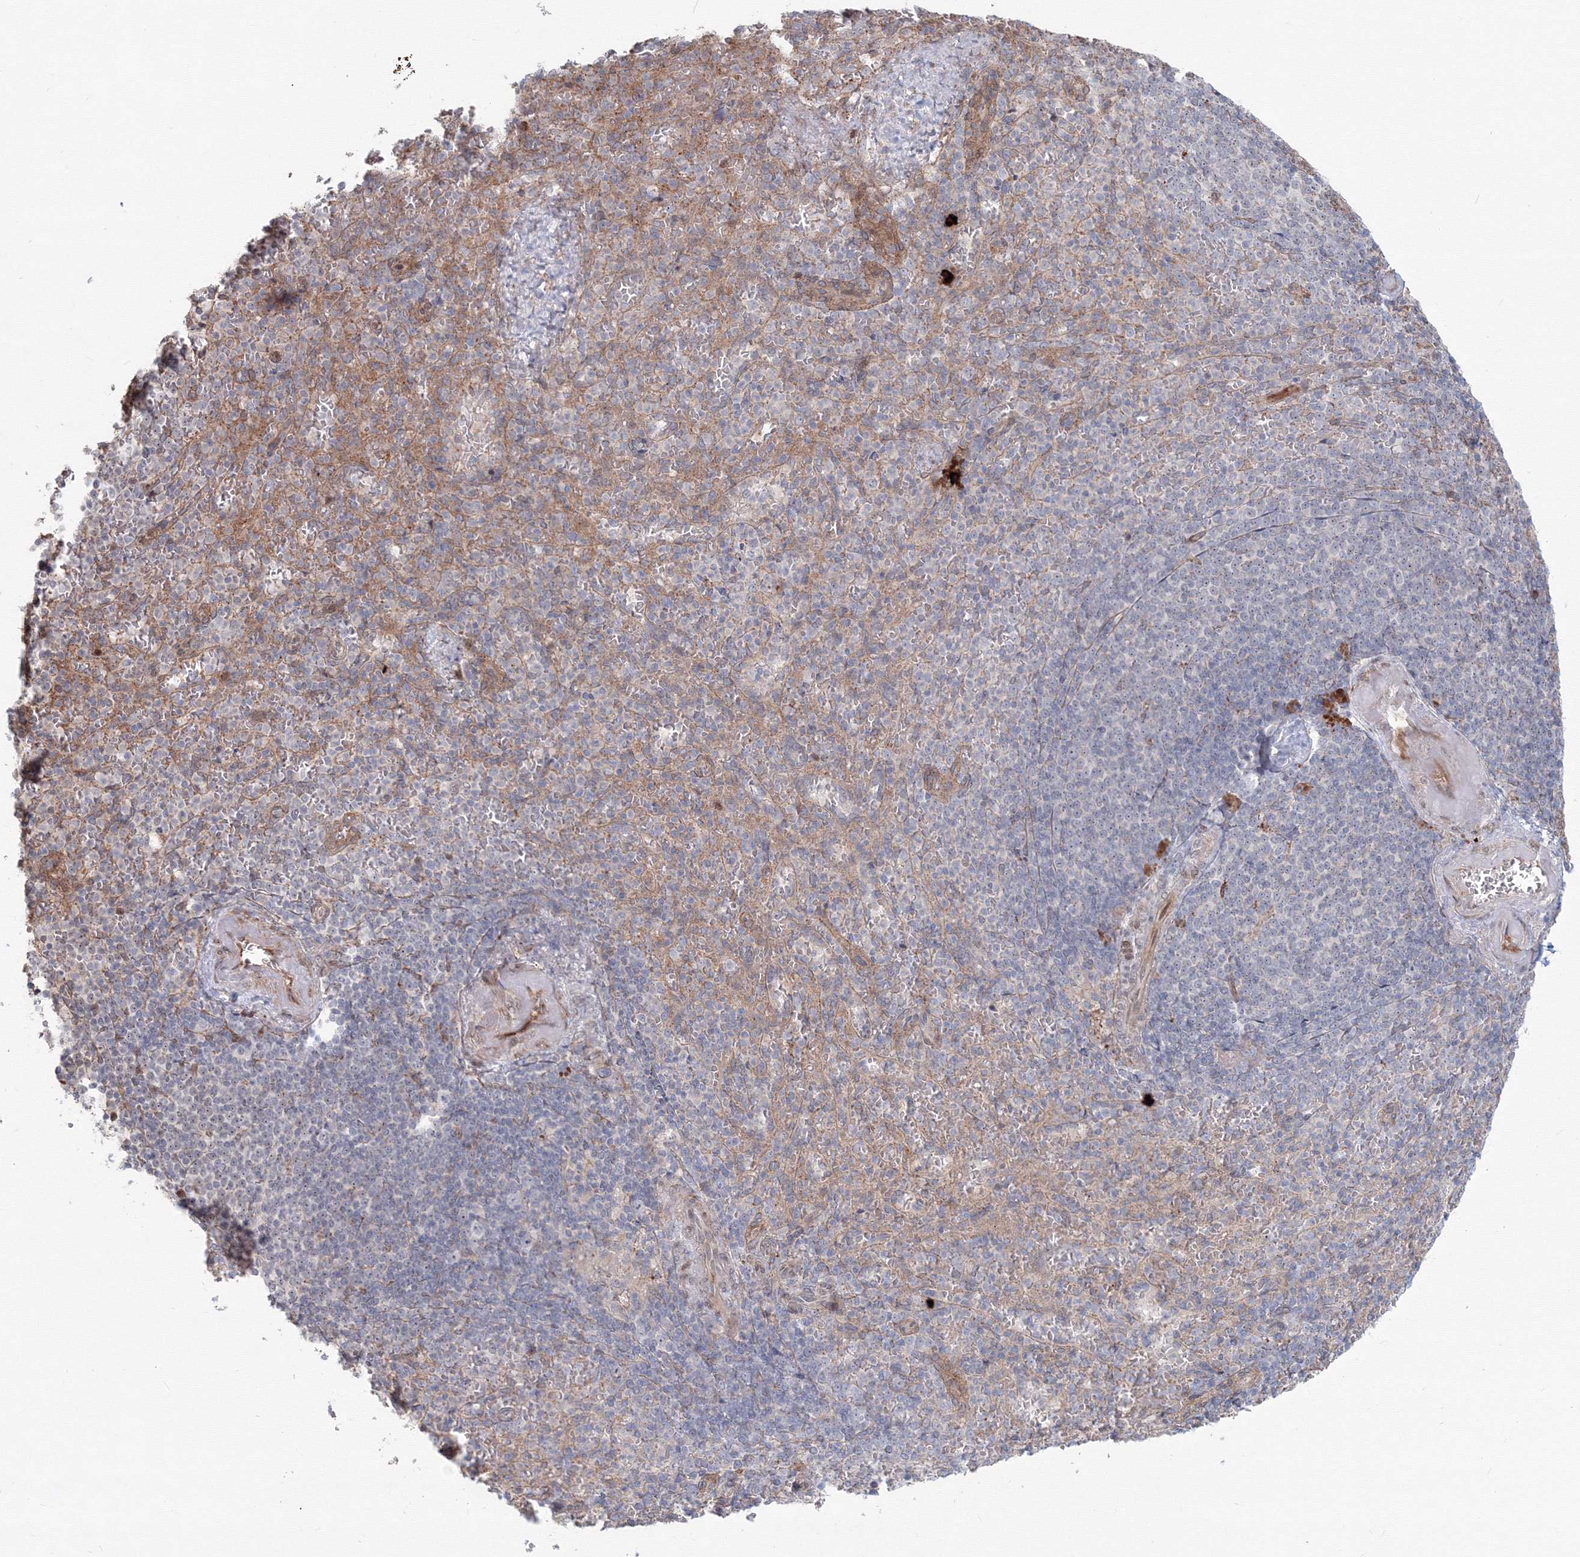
{"staining": {"intensity": "weak", "quantity": "<25%", "location": "cytoplasmic/membranous"}, "tissue": "spleen", "cell_type": "Cells in red pulp", "image_type": "normal", "snomed": [{"axis": "morphology", "description": "Normal tissue, NOS"}, {"axis": "topography", "description": "Spleen"}], "caption": "Immunohistochemical staining of unremarkable spleen exhibits no significant positivity in cells in red pulp. The staining was performed using DAB to visualize the protein expression in brown, while the nuclei were stained in blue with hematoxylin (Magnification: 20x).", "gene": "SH3PXD2A", "patient": {"sex": "female", "age": 74}}